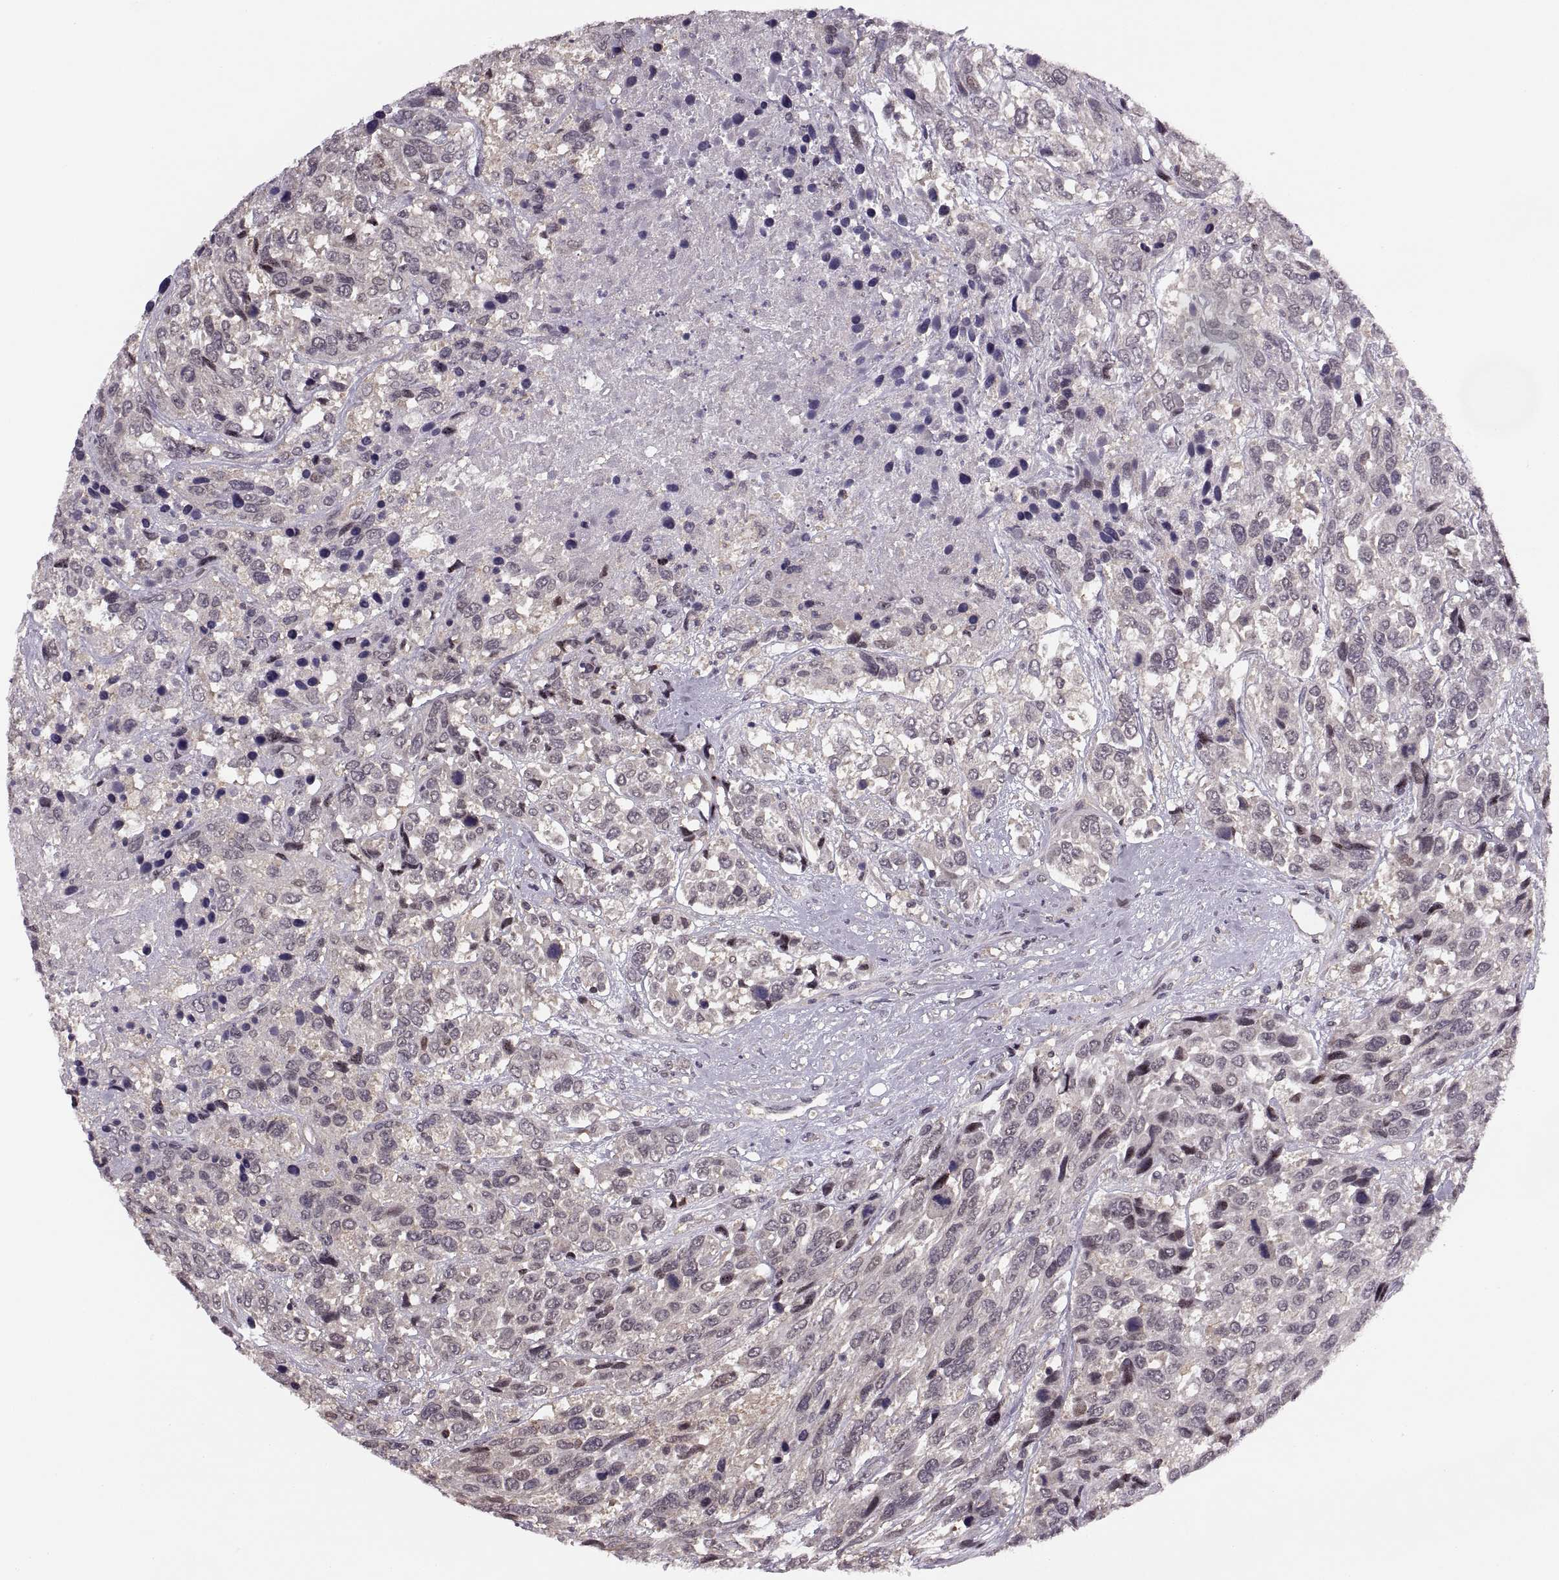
{"staining": {"intensity": "negative", "quantity": "none", "location": "none"}, "tissue": "urothelial cancer", "cell_type": "Tumor cells", "image_type": "cancer", "snomed": [{"axis": "morphology", "description": "Urothelial carcinoma, High grade"}, {"axis": "topography", "description": "Urinary bladder"}], "caption": "Human urothelial cancer stained for a protein using immunohistochemistry demonstrates no positivity in tumor cells.", "gene": "LUZP2", "patient": {"sex": "female", "age": 70}}